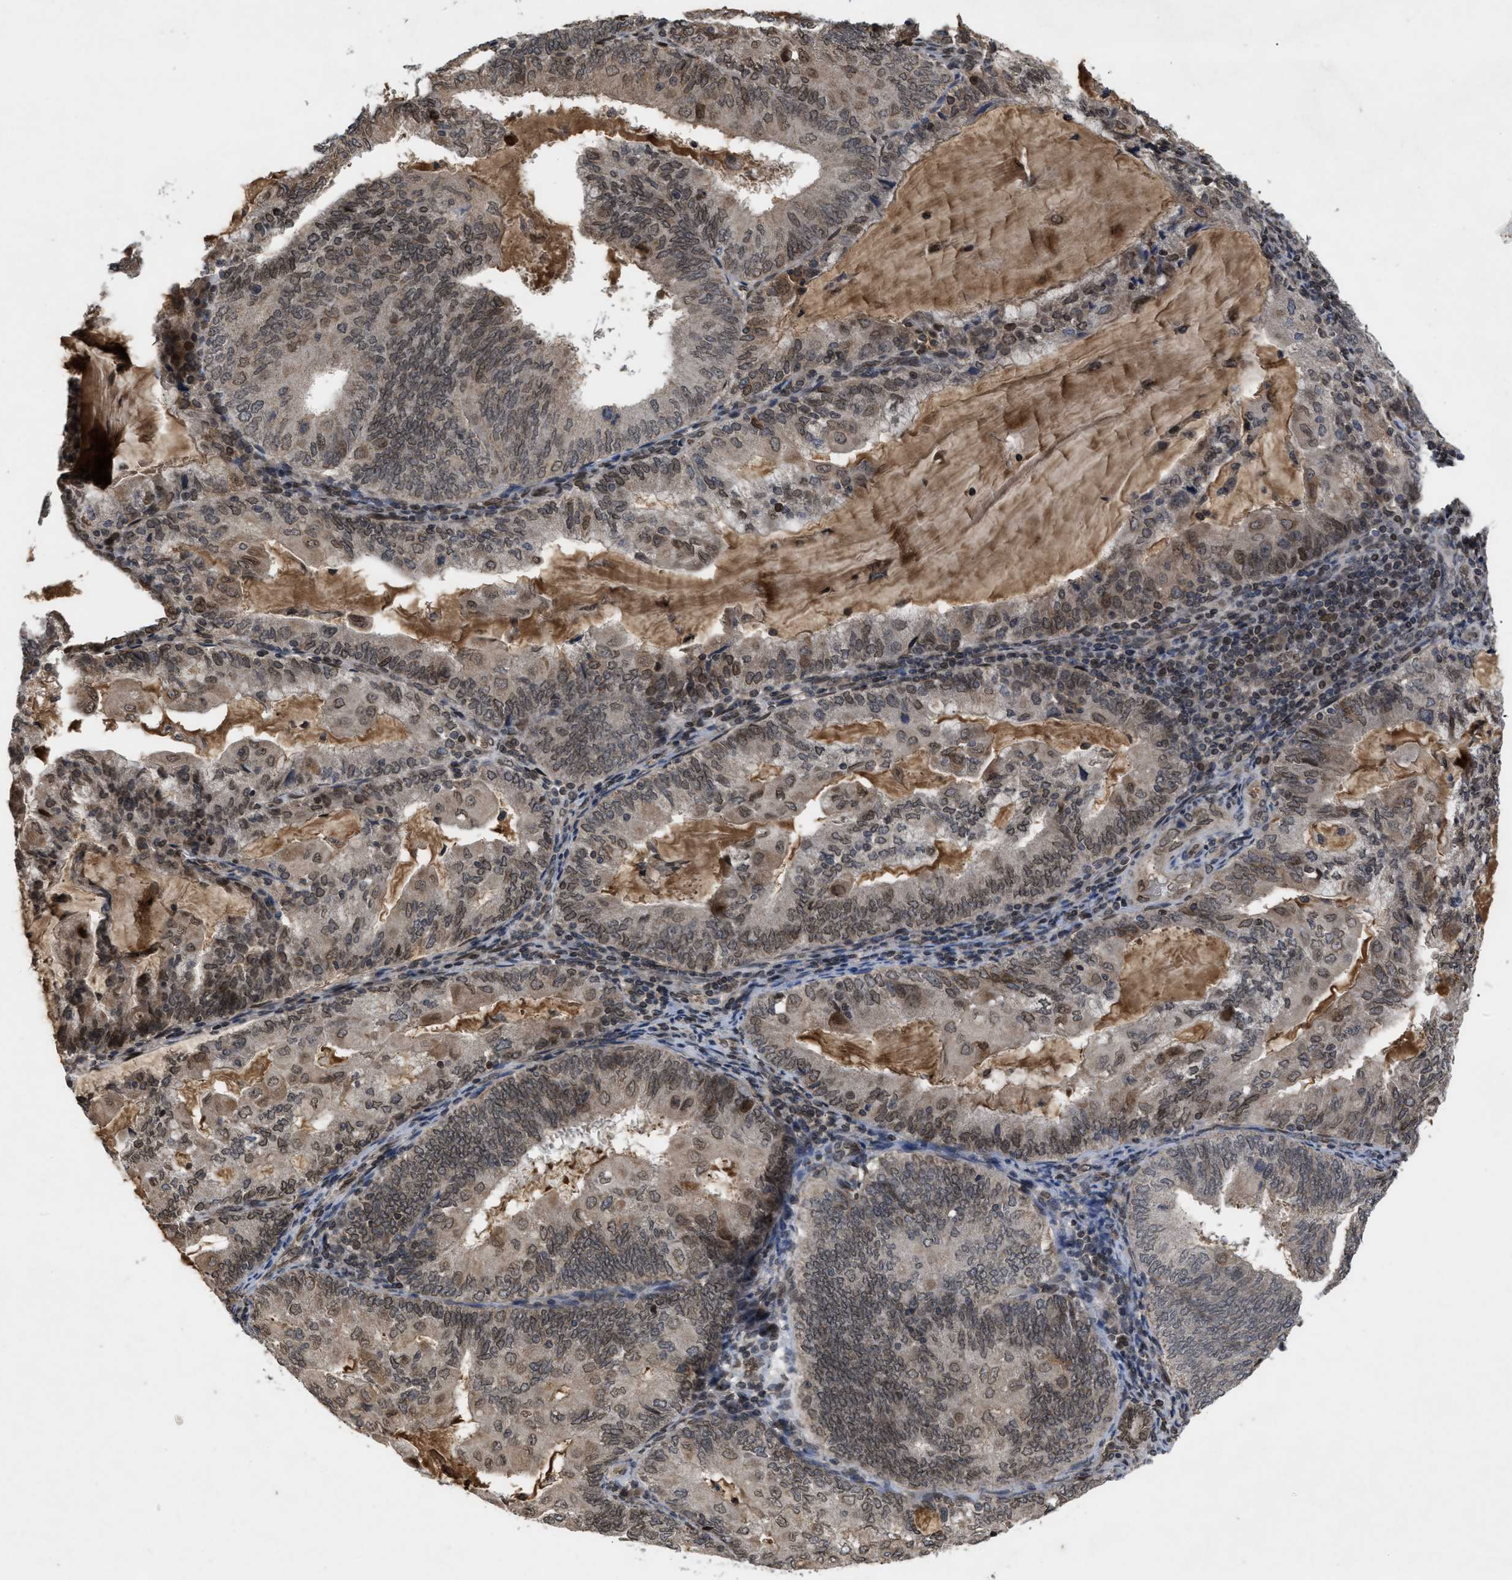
{"staining": {"intensity": "weak", "quantity": ">75%", "location": "cytoplasmic/membranous,nuclear"}, "tissue": "endometrial cancer", "cell_type": "Tumor cells", "image_type": "cancer", "snomed": [{"axis": "morphology", "description": "Adenocarcinoma, NOS"}, {"axis": "topography", "description": "Endometrium"}], "caption": "This is an image of immunohistochemistry staining of endometrial cancer, which shows weak expression in the cytoplasmic/membranous and nuclear of tumor cells.", "gene": "CRY1", "patient": {"sex": "female", "age": 81}}